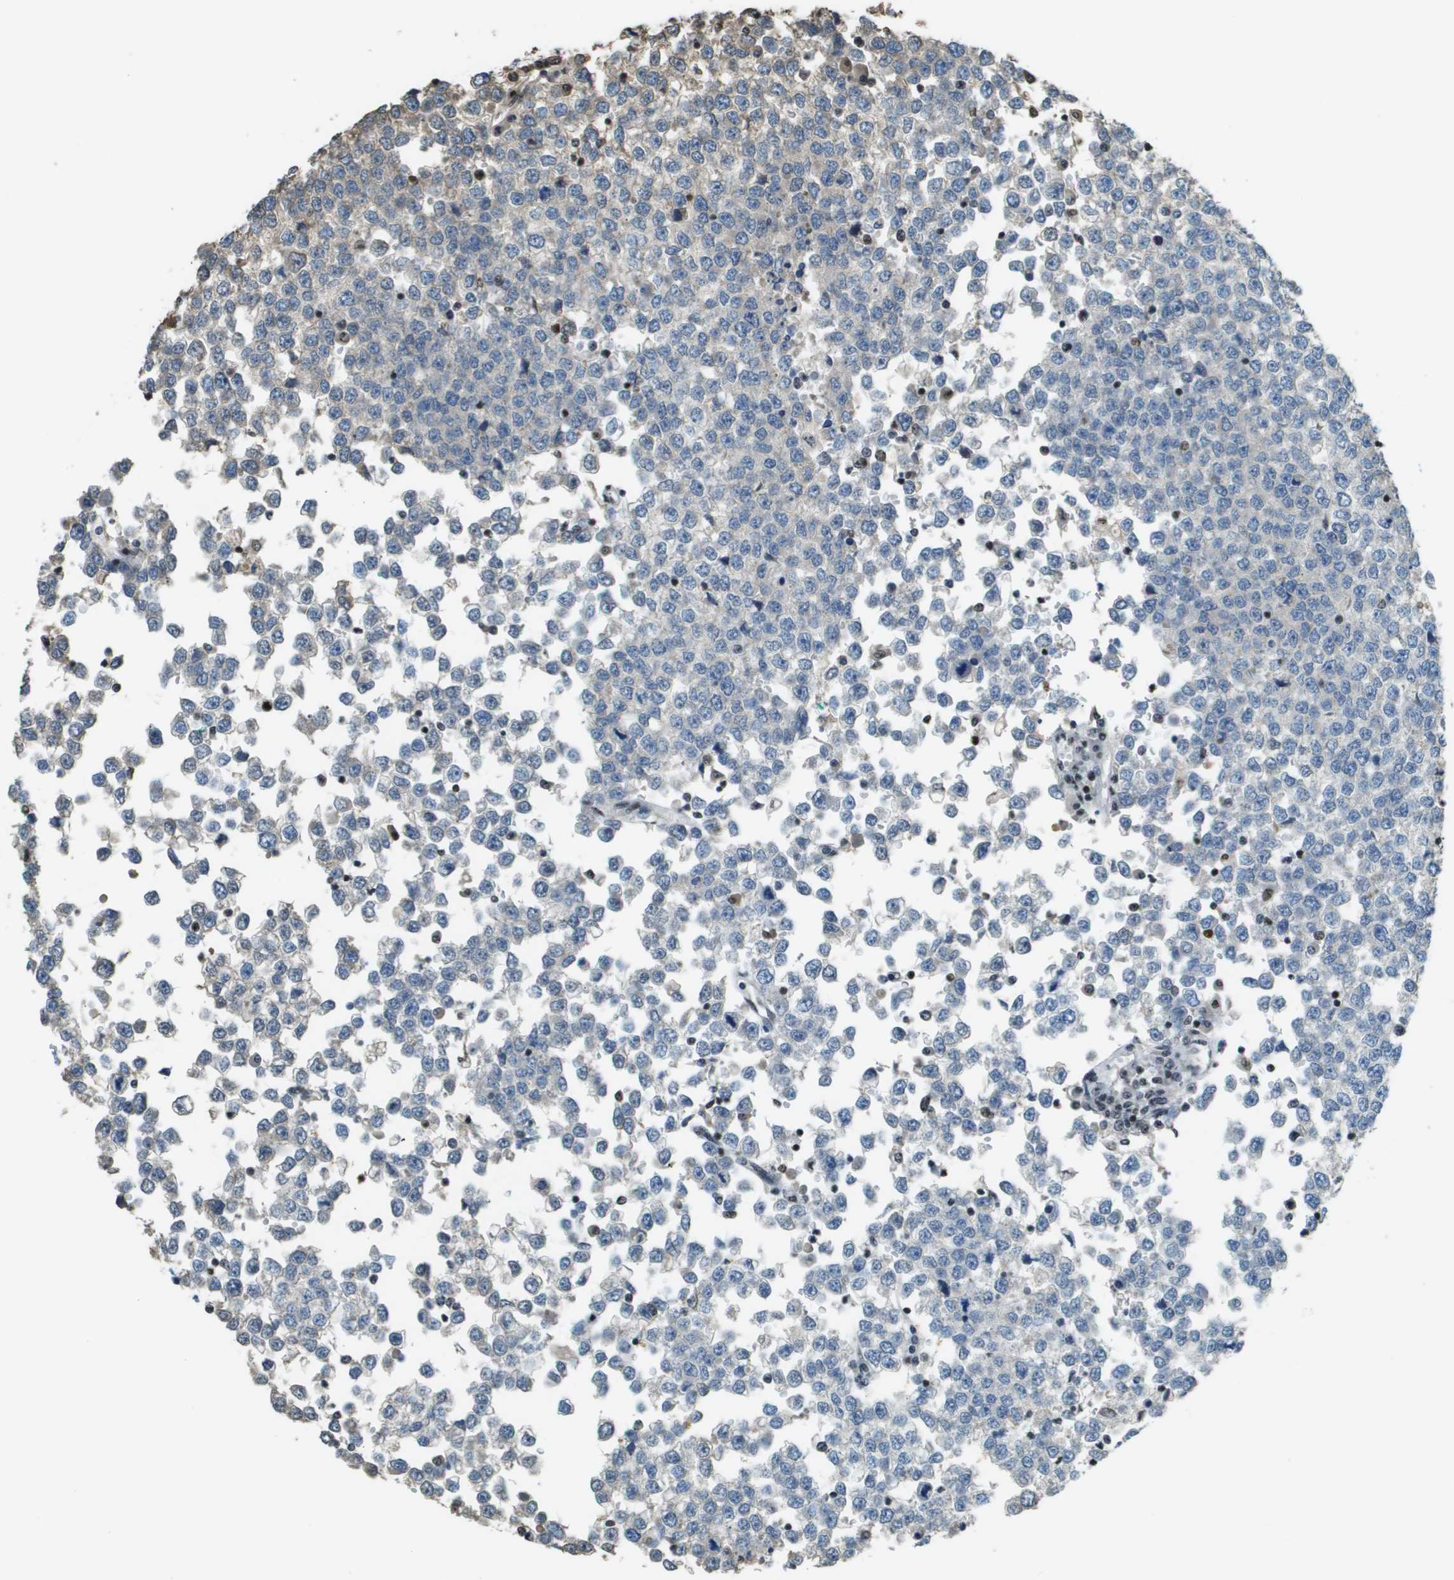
{"staining": {"intensity": "weak", "quantity": "<25%", "location": "cytoplasmic/membranous"}, "tissue": "testis cancer", "cell_type": "Tumor cells", "image_type": "cancer", "snomed": [{"axis": "morphology", "description": "Seminoma, NOS"}, {"axis": "topography", "description": "Testis"}], "caption": "IHC histopathology image of human testis cancer stained for a protein (brown), which exhibits no positivity in tumor cells.", "gene": "SP100", "patient": {"sex": "male", "age": 65}}